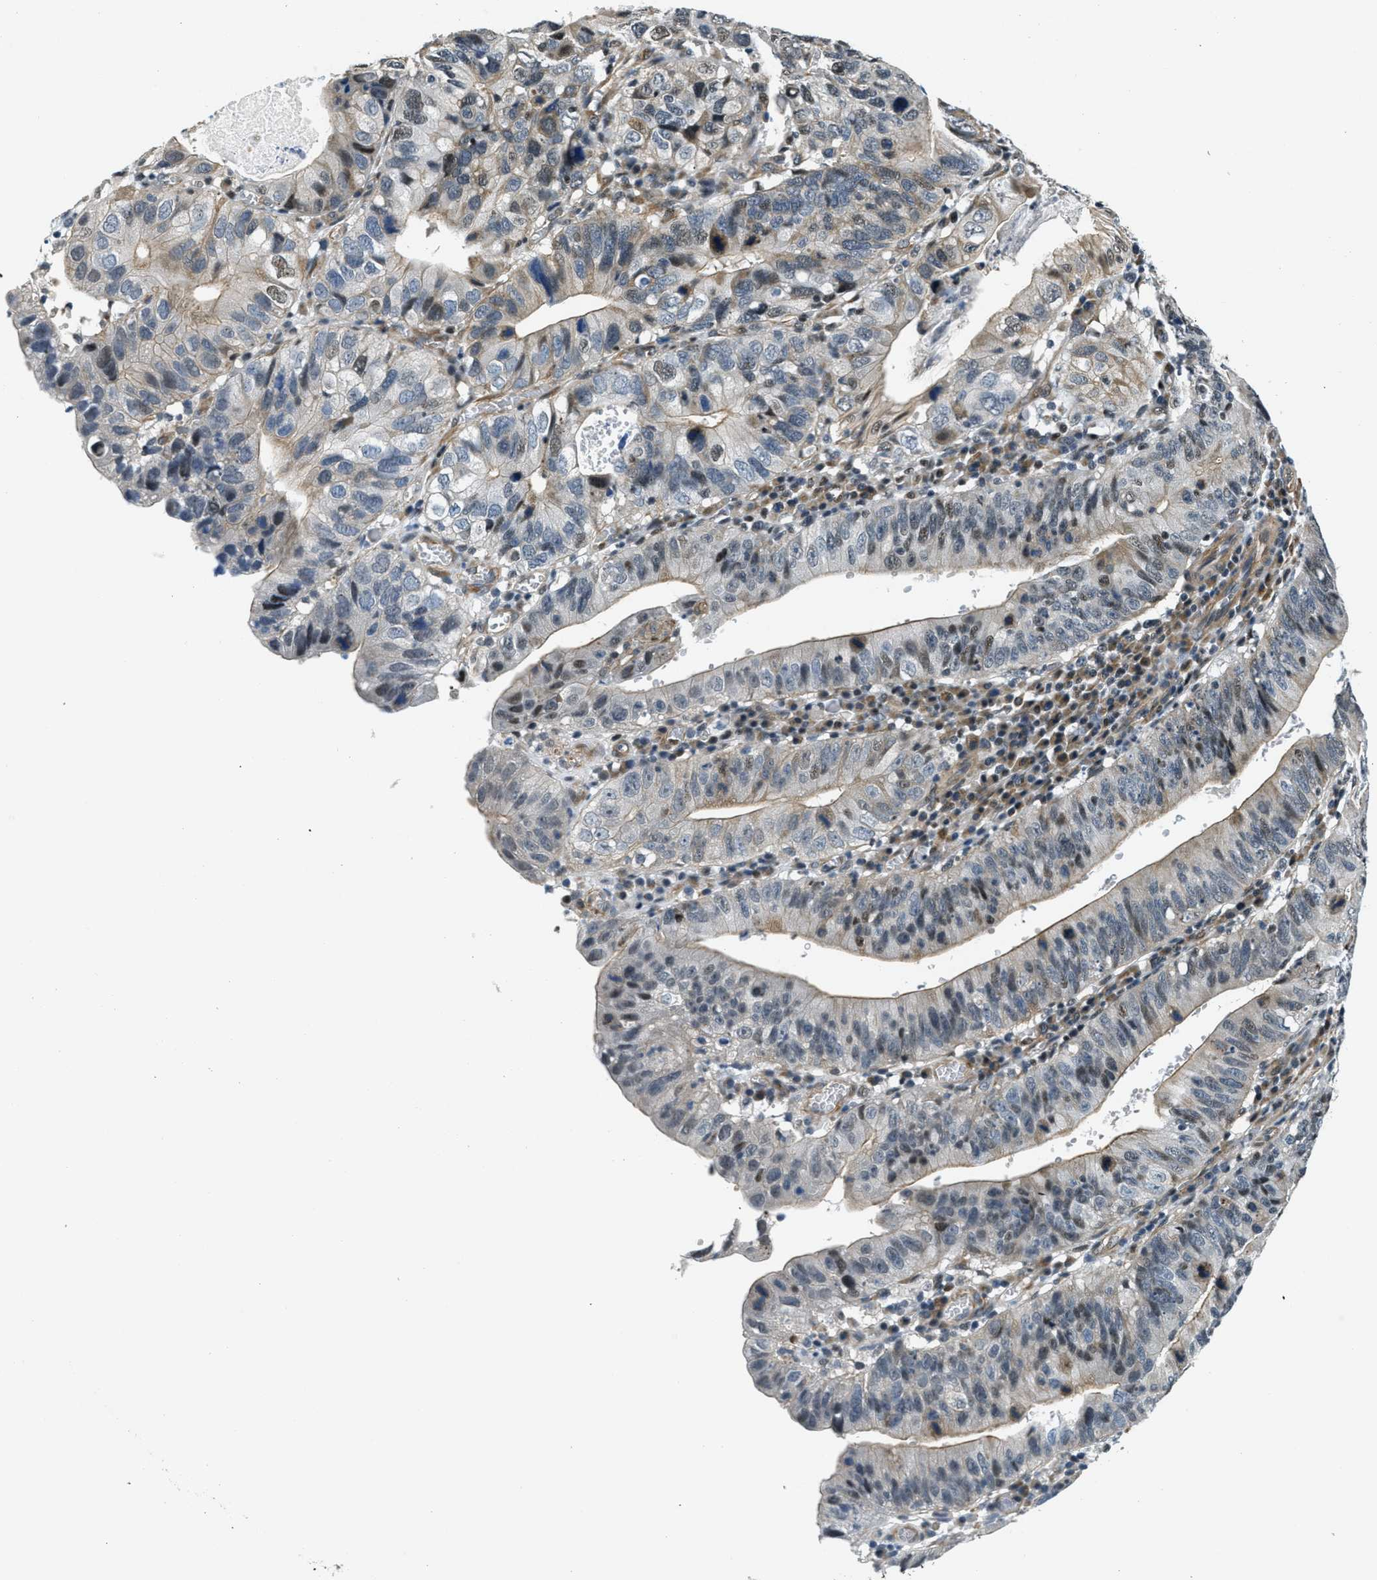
{"staining": {"intensity": "weak", "quantity": "25%-75%", "location": "cytoplasmic/membranous,nuclear"}, "tissue": "stomach cancer", "cell_type": "Tumor cells", "image_type": "cancer", "snomed": [{"axis": "morphology", "description": "Adenocarcinoma, NOS"}, {"axis": "topography", "description": "Stomach"}], "caption": "Immunohistochemical staining of stomach adenocarcinoma shows low levels of weak cytoplasmic/membranous and nuclear staining in about 25%-75% of tumor cells.", "gene": "CFAP36", "patient": {"sex": "male", "age": 59}}